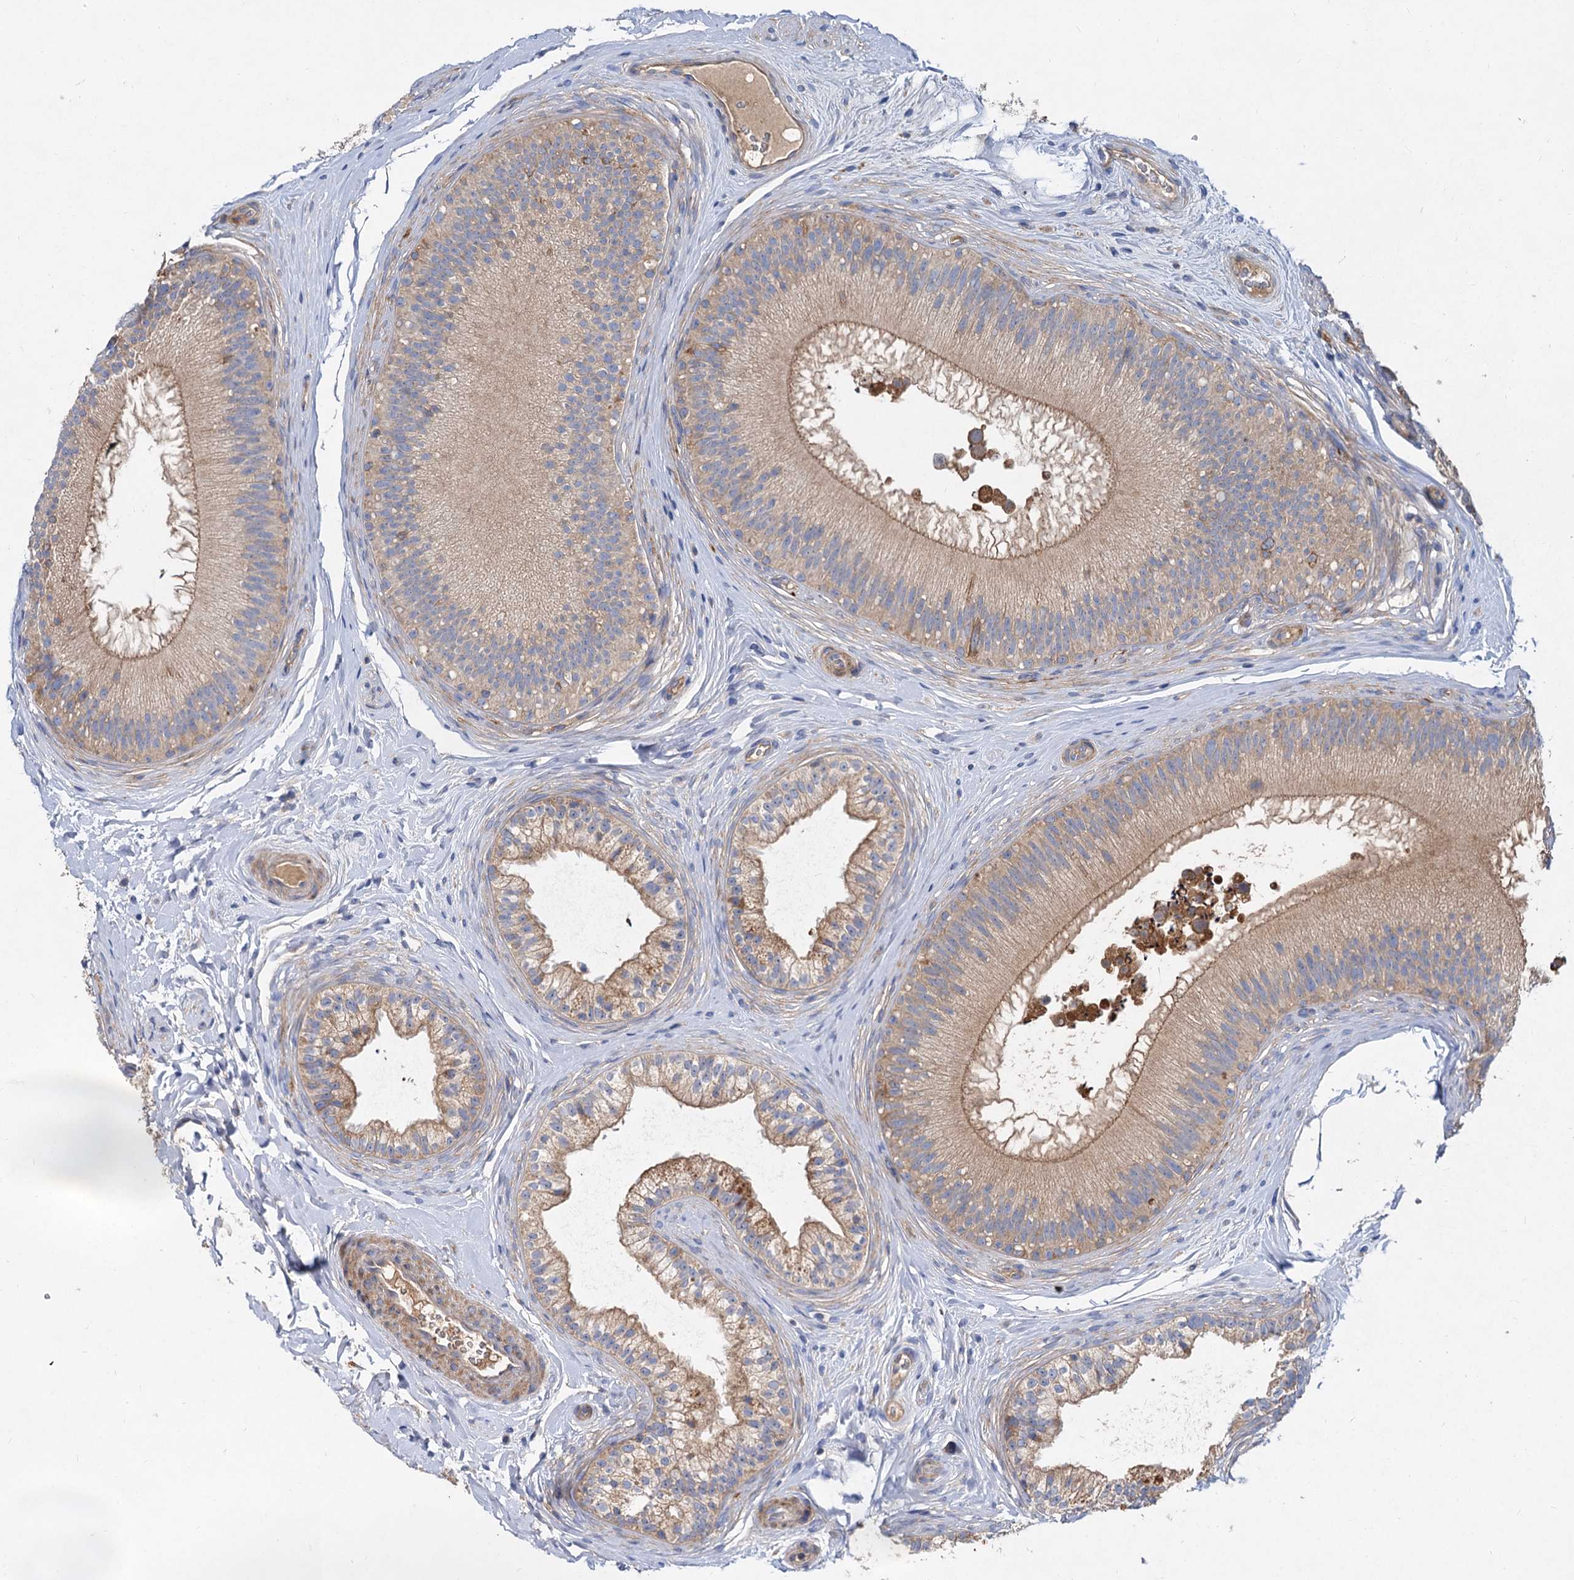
{"staining": {"intensity": "moderate", "quantity": ">75%", "location": "cytoplasmic/membranous"}, "tissue": "epididymis", "cell_type": "Glandular cells", "image_type": "normal", "snomed": [{"axis": "morphology", "description": "Normal tissue, NOS"}, {"axis": "topography", "description": "Epididymis"}], "caption": "Moderate cytoplasmic/membranous expression is present in approximately >75% of glandular cells in unremarkable epididymis. The staining was performed using DAB, with brown indicating positive protein expression. Nuclei are stained blue with hematoxylin.", "gene": "ALKBH7", "patient": {"sex": "male", "age": 45}}